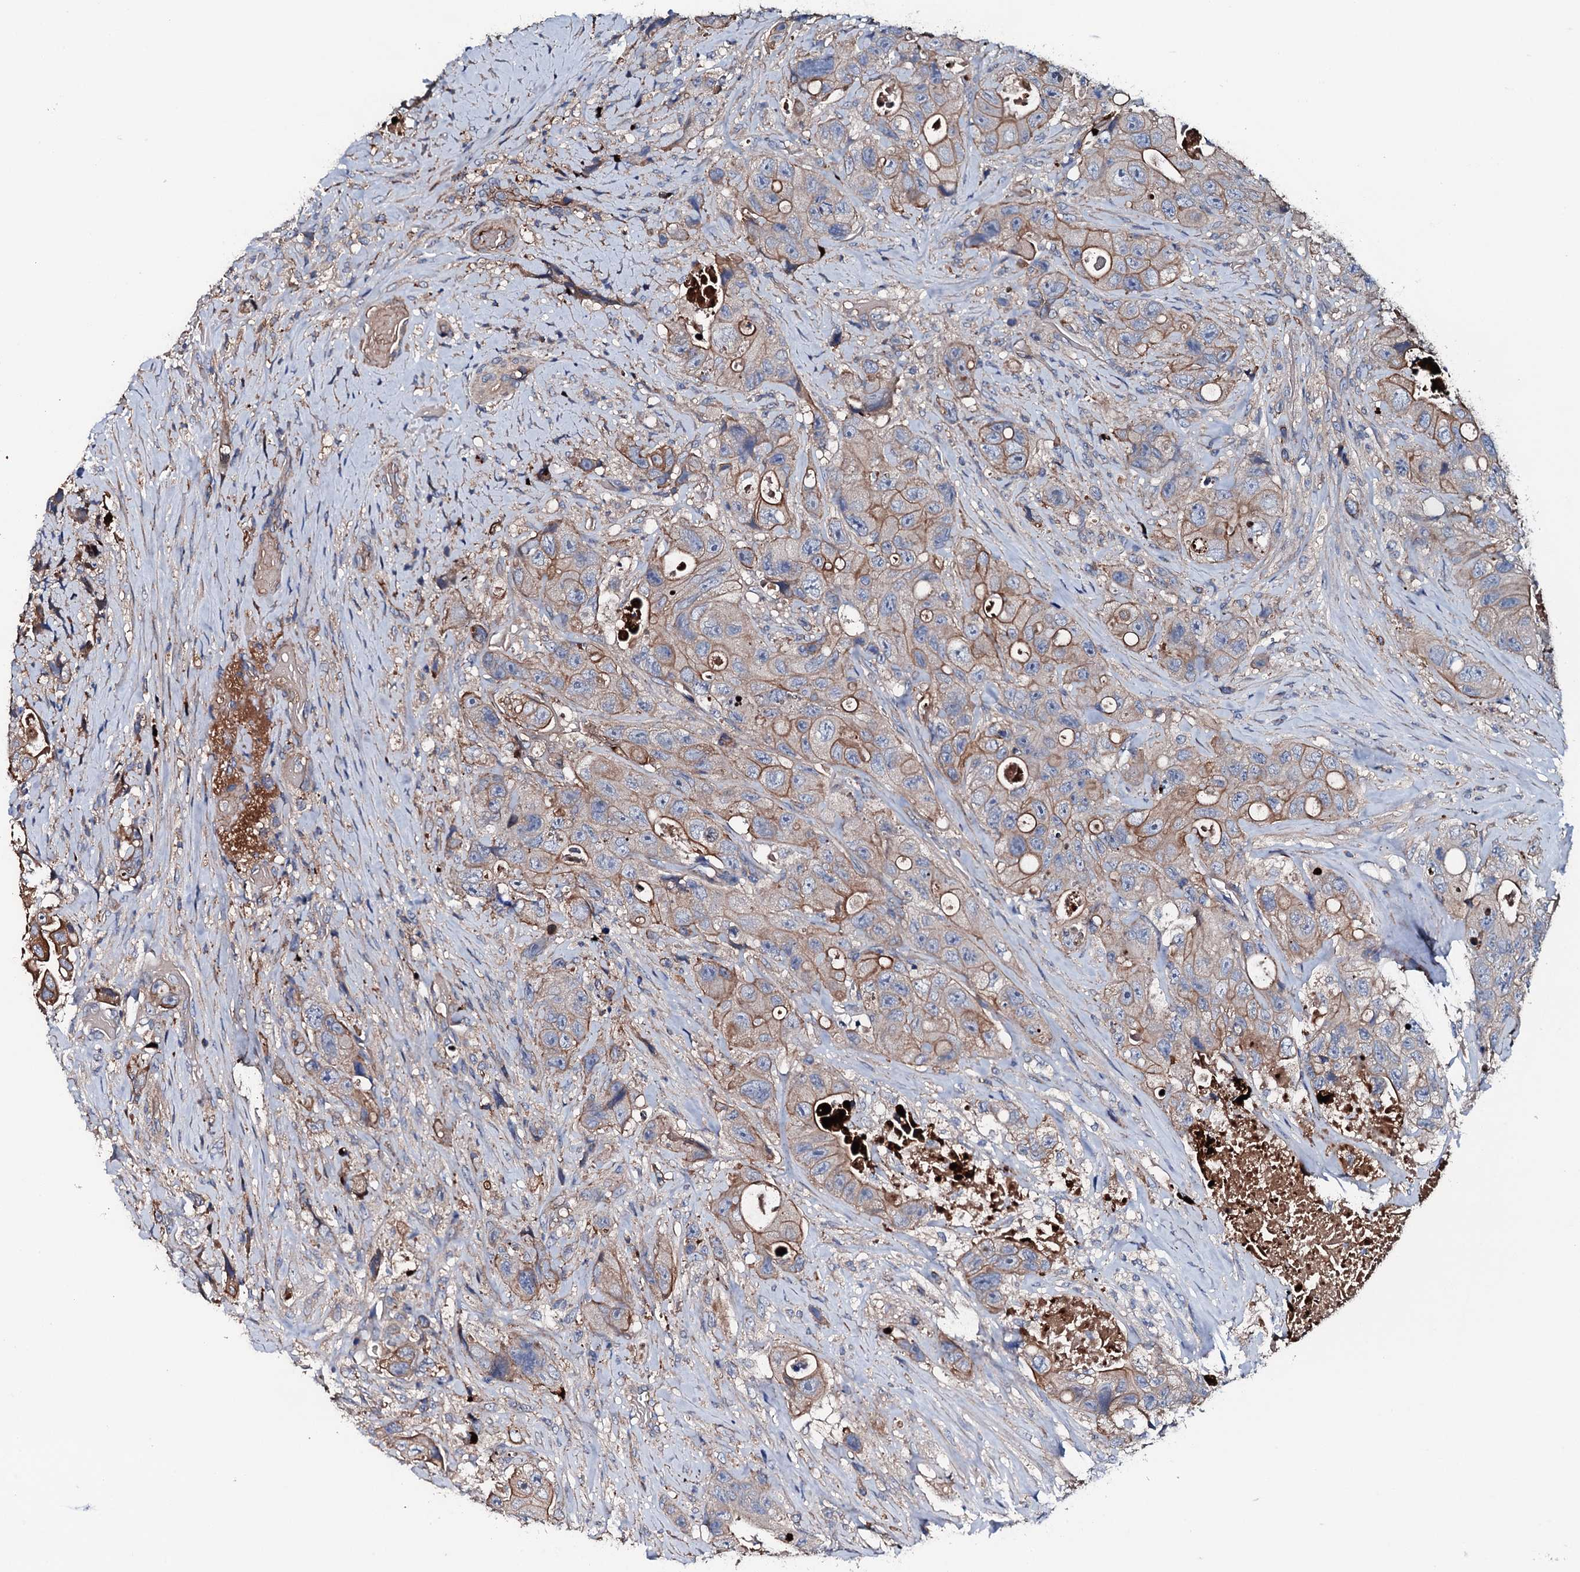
{"staining": {"intensity": "moderate", "quantity": "25%-75%", "location": "cytoplasmic/membranous"}, "tissue": "colorectal cancer", "cell_type": "Tumor cells", "image_type": "cancer", "snomed": [{"axis": "morphology", "description": "Adenocarcinoma, NOS"}, {"axis": "topography", "description": "Colon"}], "caption": "IHC histopathology image of neoplastic tissue: colorectal cancer (adenocarcinoma) stained using immunohistochemistry (IHC) exhibits medium levels of moderate protein expression localized specifically in the cytoplasmic/membranous of tumor cells, appearing as a cytoplasmic/membranous brown color.", "gene": "NEK1", "patient": {"sex": "female", "age": 46}}